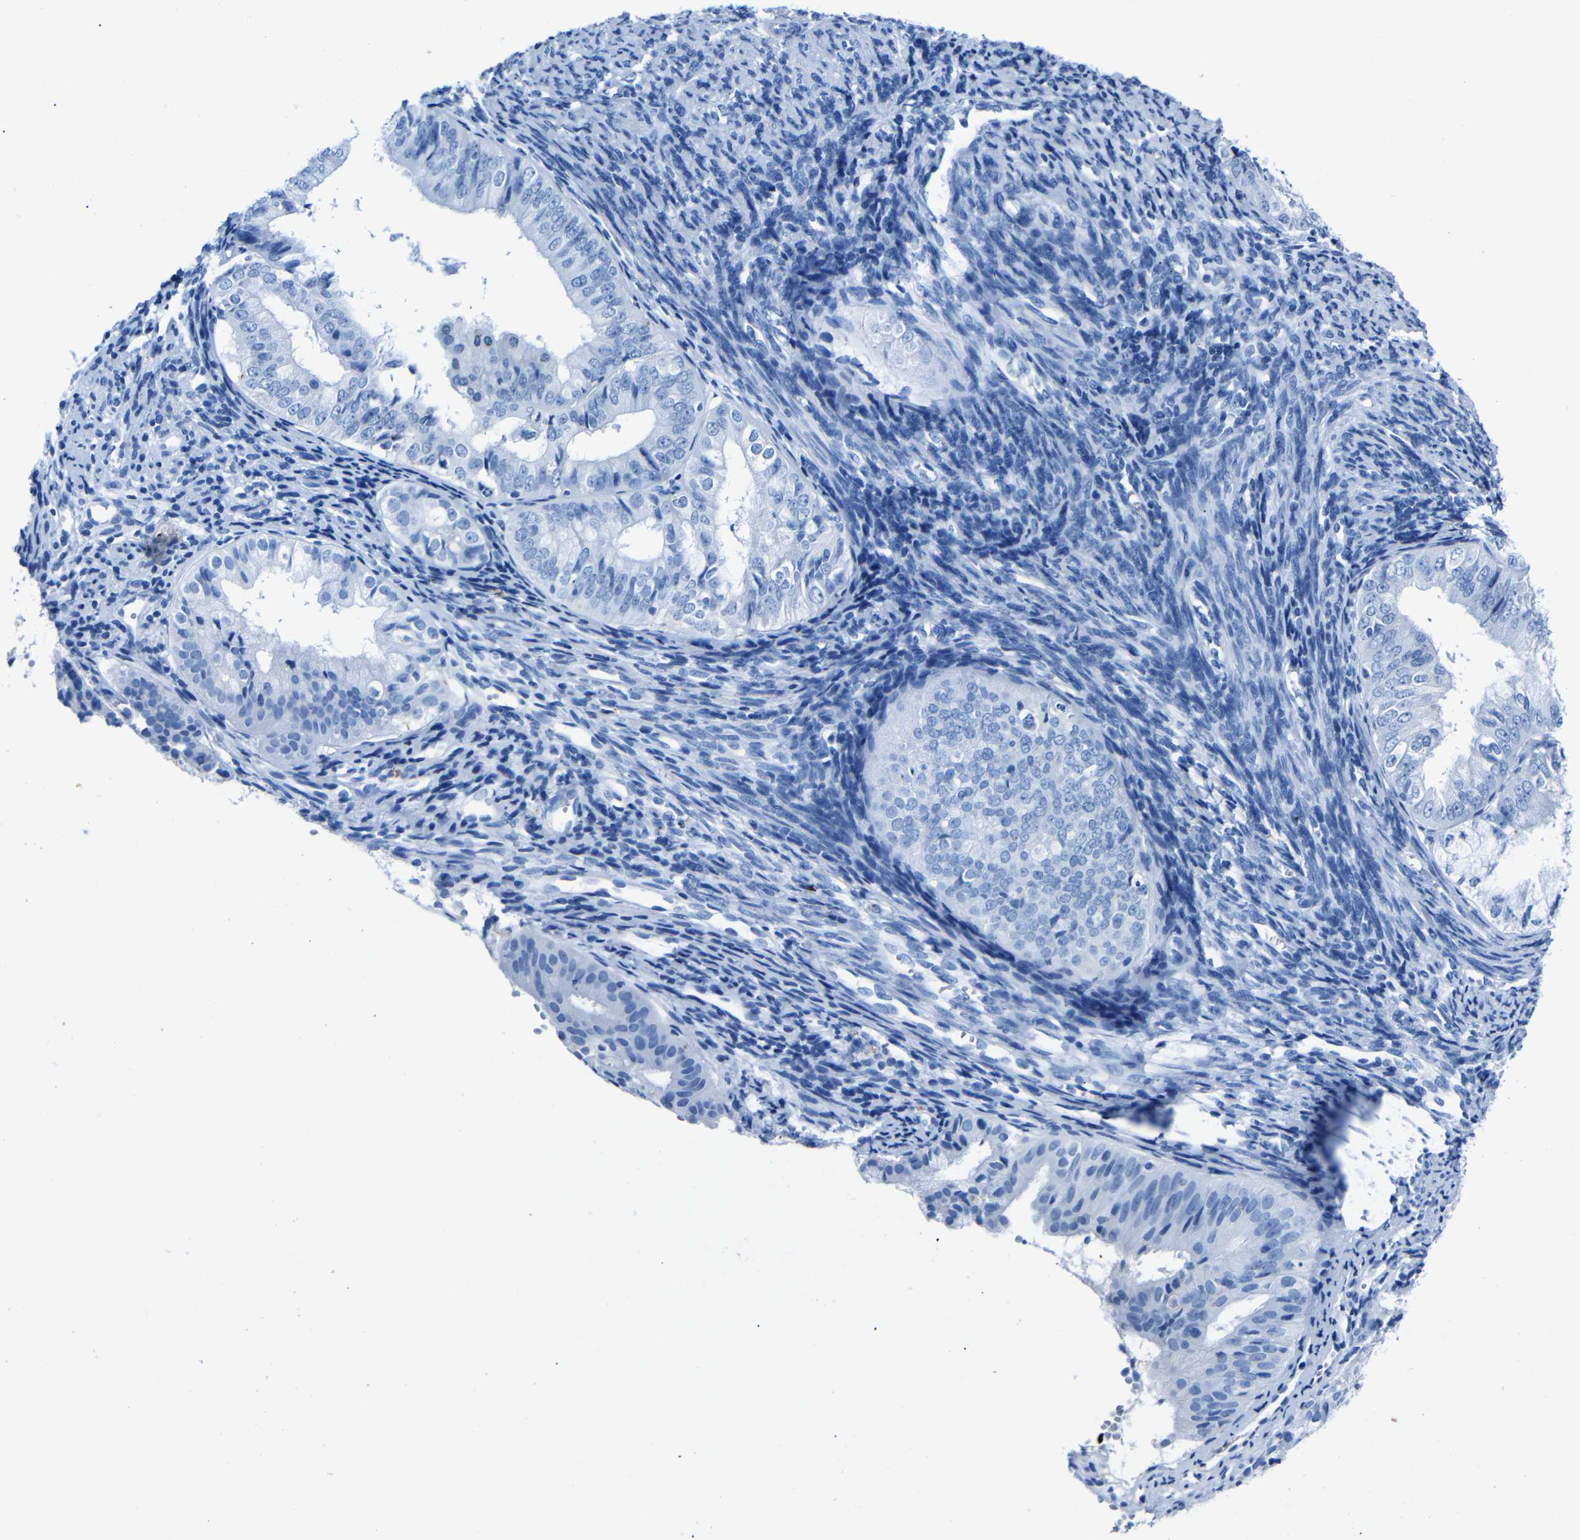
{"staining": {"intensity": "negative", "quantity": "none", "location": "none"}, "tissue": "endometrial cancer", "cell_type": "Tumor cells", "image_type": "cancer", "snomed": [{"axis": "morphology", "description": "Adenocarcinoma, NOS"}, {"axis": "topography", "description": "Endometrium"}], "caption": "High magnification brightfield microscopy of endometrial adenocarcinoma stained with DAB (brown) and counterstained with hematoxylin (blue): tumor cells show no significant positivity.", "gene": "CLDN11", "patient": {"sex": "female", "age": 63}}